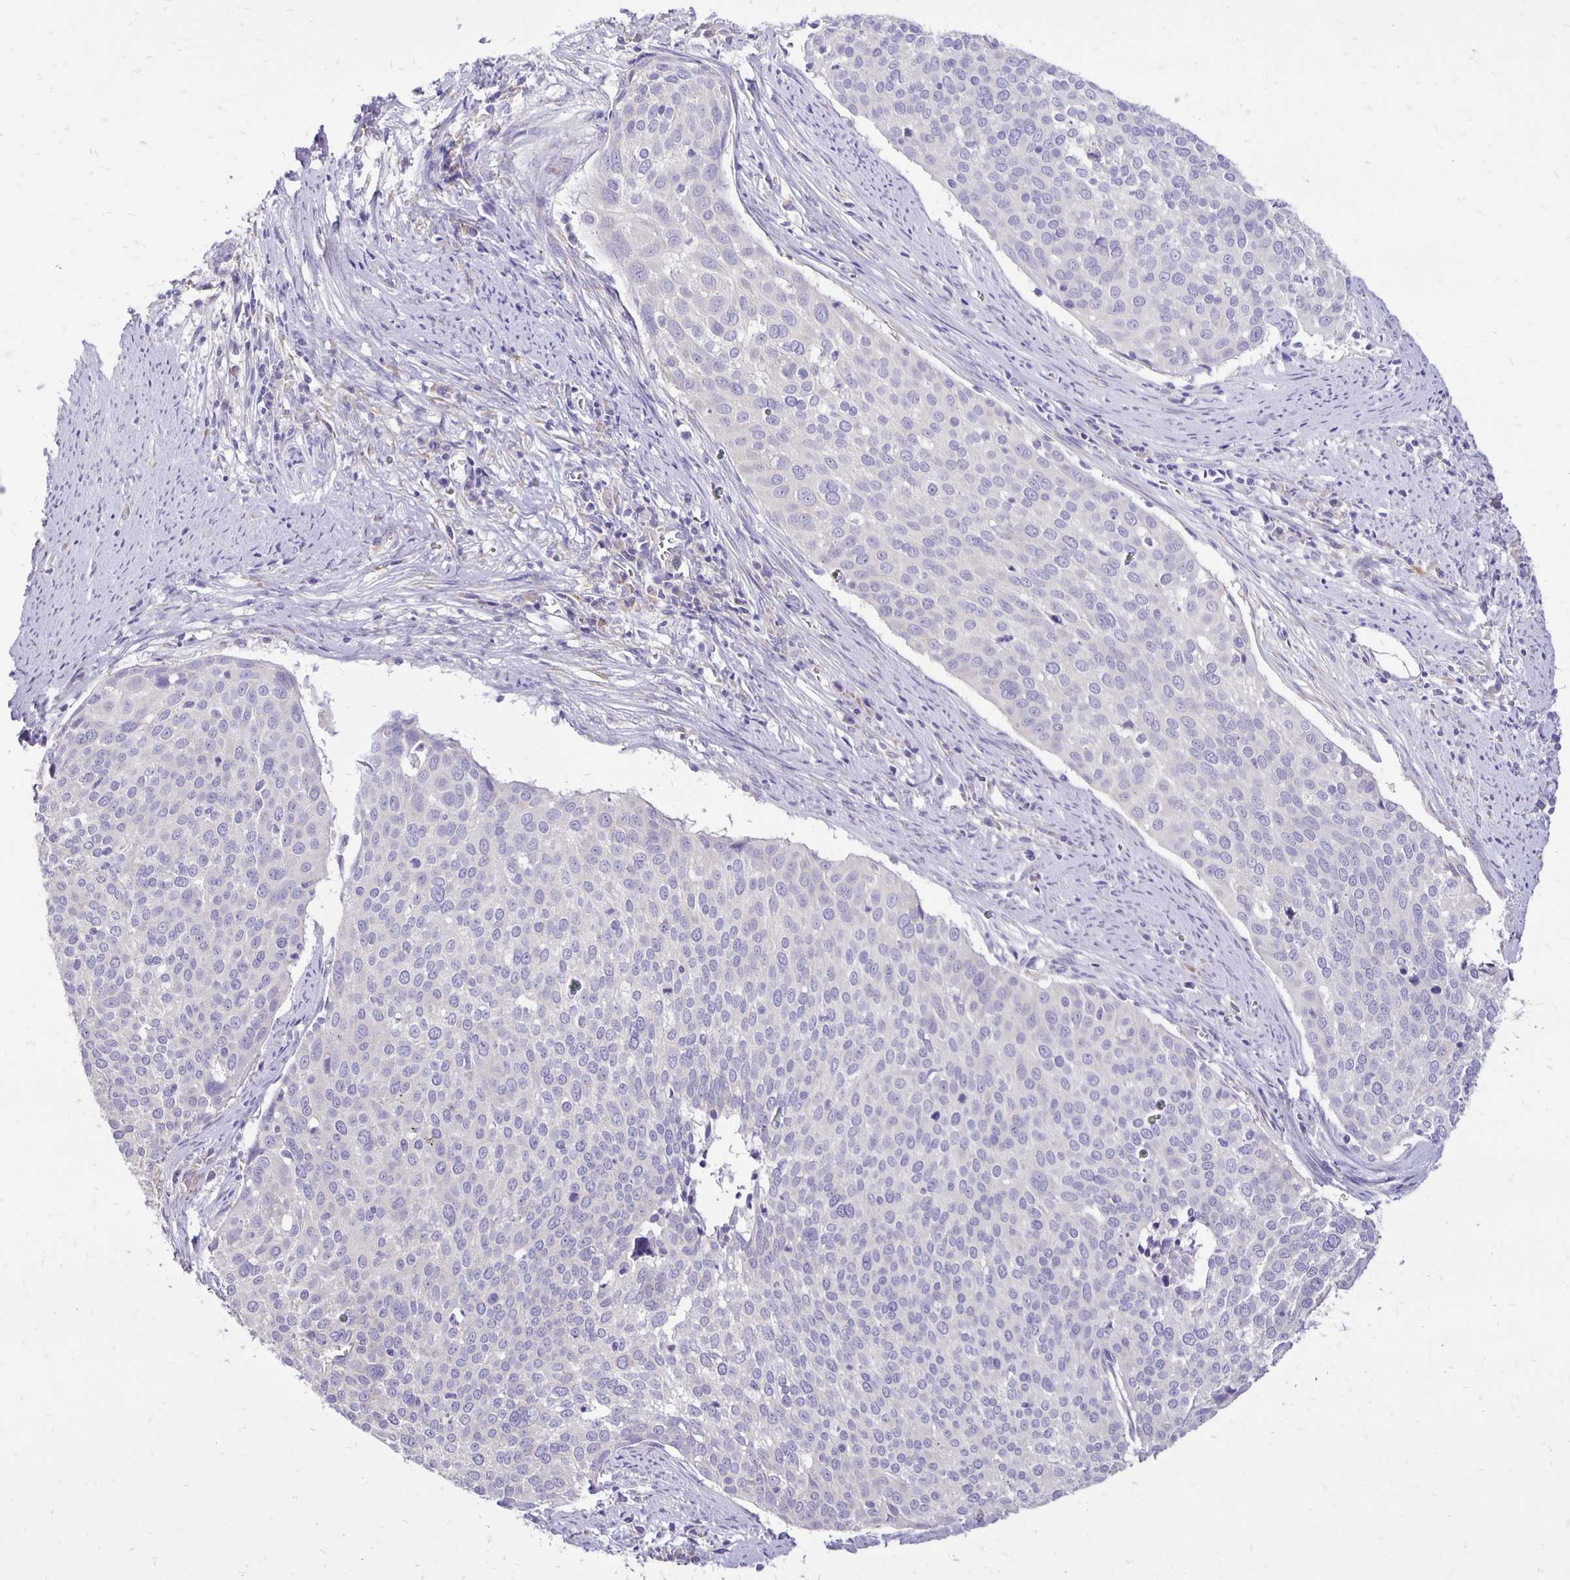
{"staining": {"intensity": "negative", "quantity": "none", "location": "none"}, "tissue": "cervical cancer", "cell_type": "Tumor cells", "image_type": "cancer", "snomed": [{"axis": "morphology", "description": "Squamous cell carcinoma, NOS"}, {"axis": "topography", "description": "Cervix"}], "caption": "DAB (3,3'-diaminobenzidine) immunohistochemical staining of human squamous cell carcinoma (cervical) reveals no significant positivity in tumor cells.", "gene": "ANKRD45", "patient": {"sex": "female", "age": 39}}